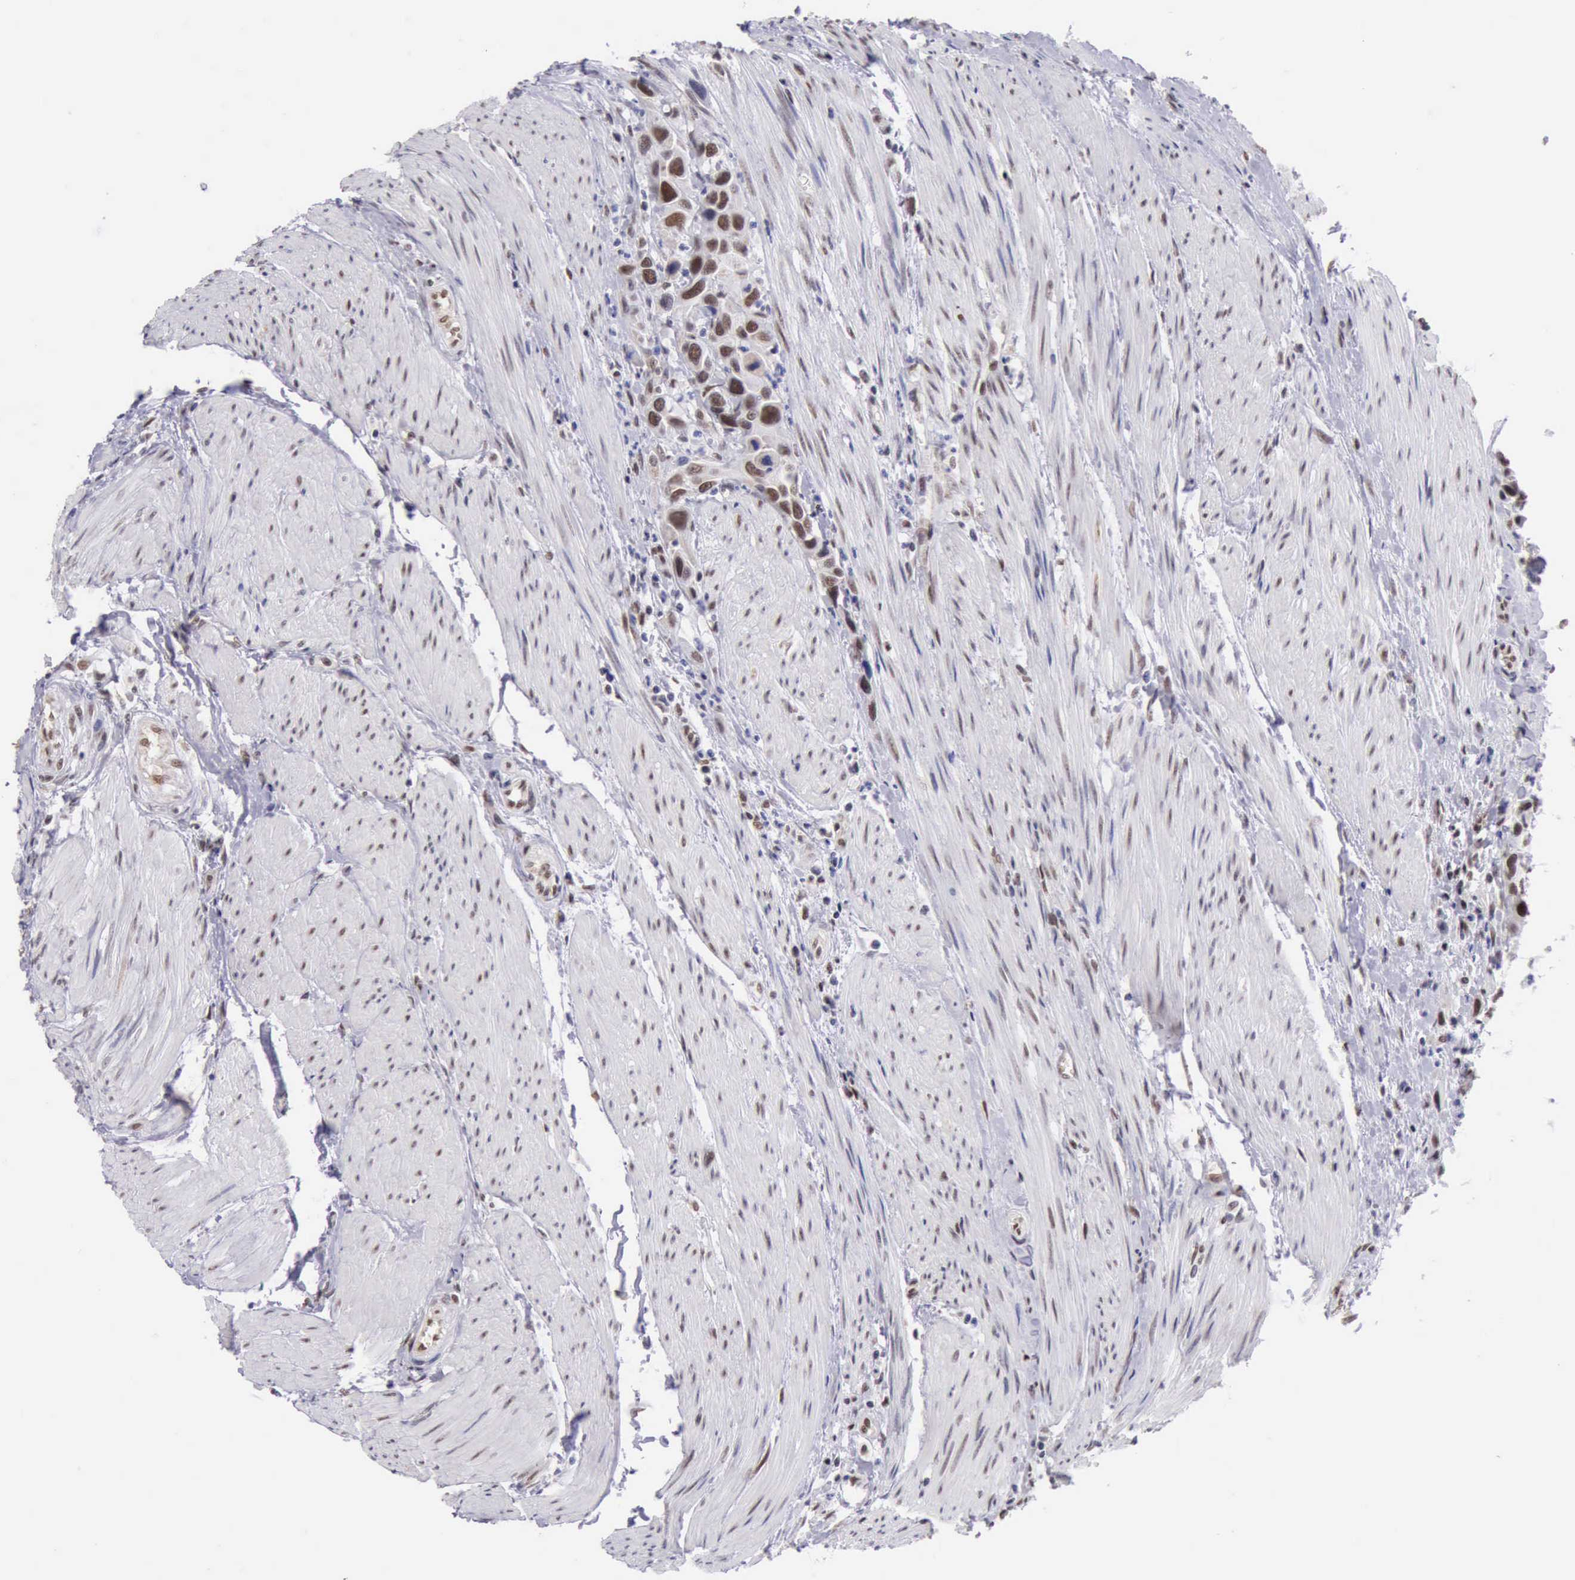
{"staining": {"intensity": "moderate", "quantity": ">75%", "location": "nuclear"}, "tissue": "urothelial cancer", "cell_type": "Tumor cells", "image_type": "cancer", "snomed": [{"axis": "morphology", "description": "Urothelial carcinoma, High grade"}, {"axis": "topography", "description": "Urinary bladder"}], "caption": "High-grade urothelial carcinoma was stained to show a protein in brown. There is medium levels of moderate nuclear positivity in about >75% of tumor cells. The protein is stained brown, and the nuclei are stained in blue (DAB IHC with brightfield microscopy, high magnification).", "gene": "ERCC4", "patient": {"sex": "male", "age": 66}}